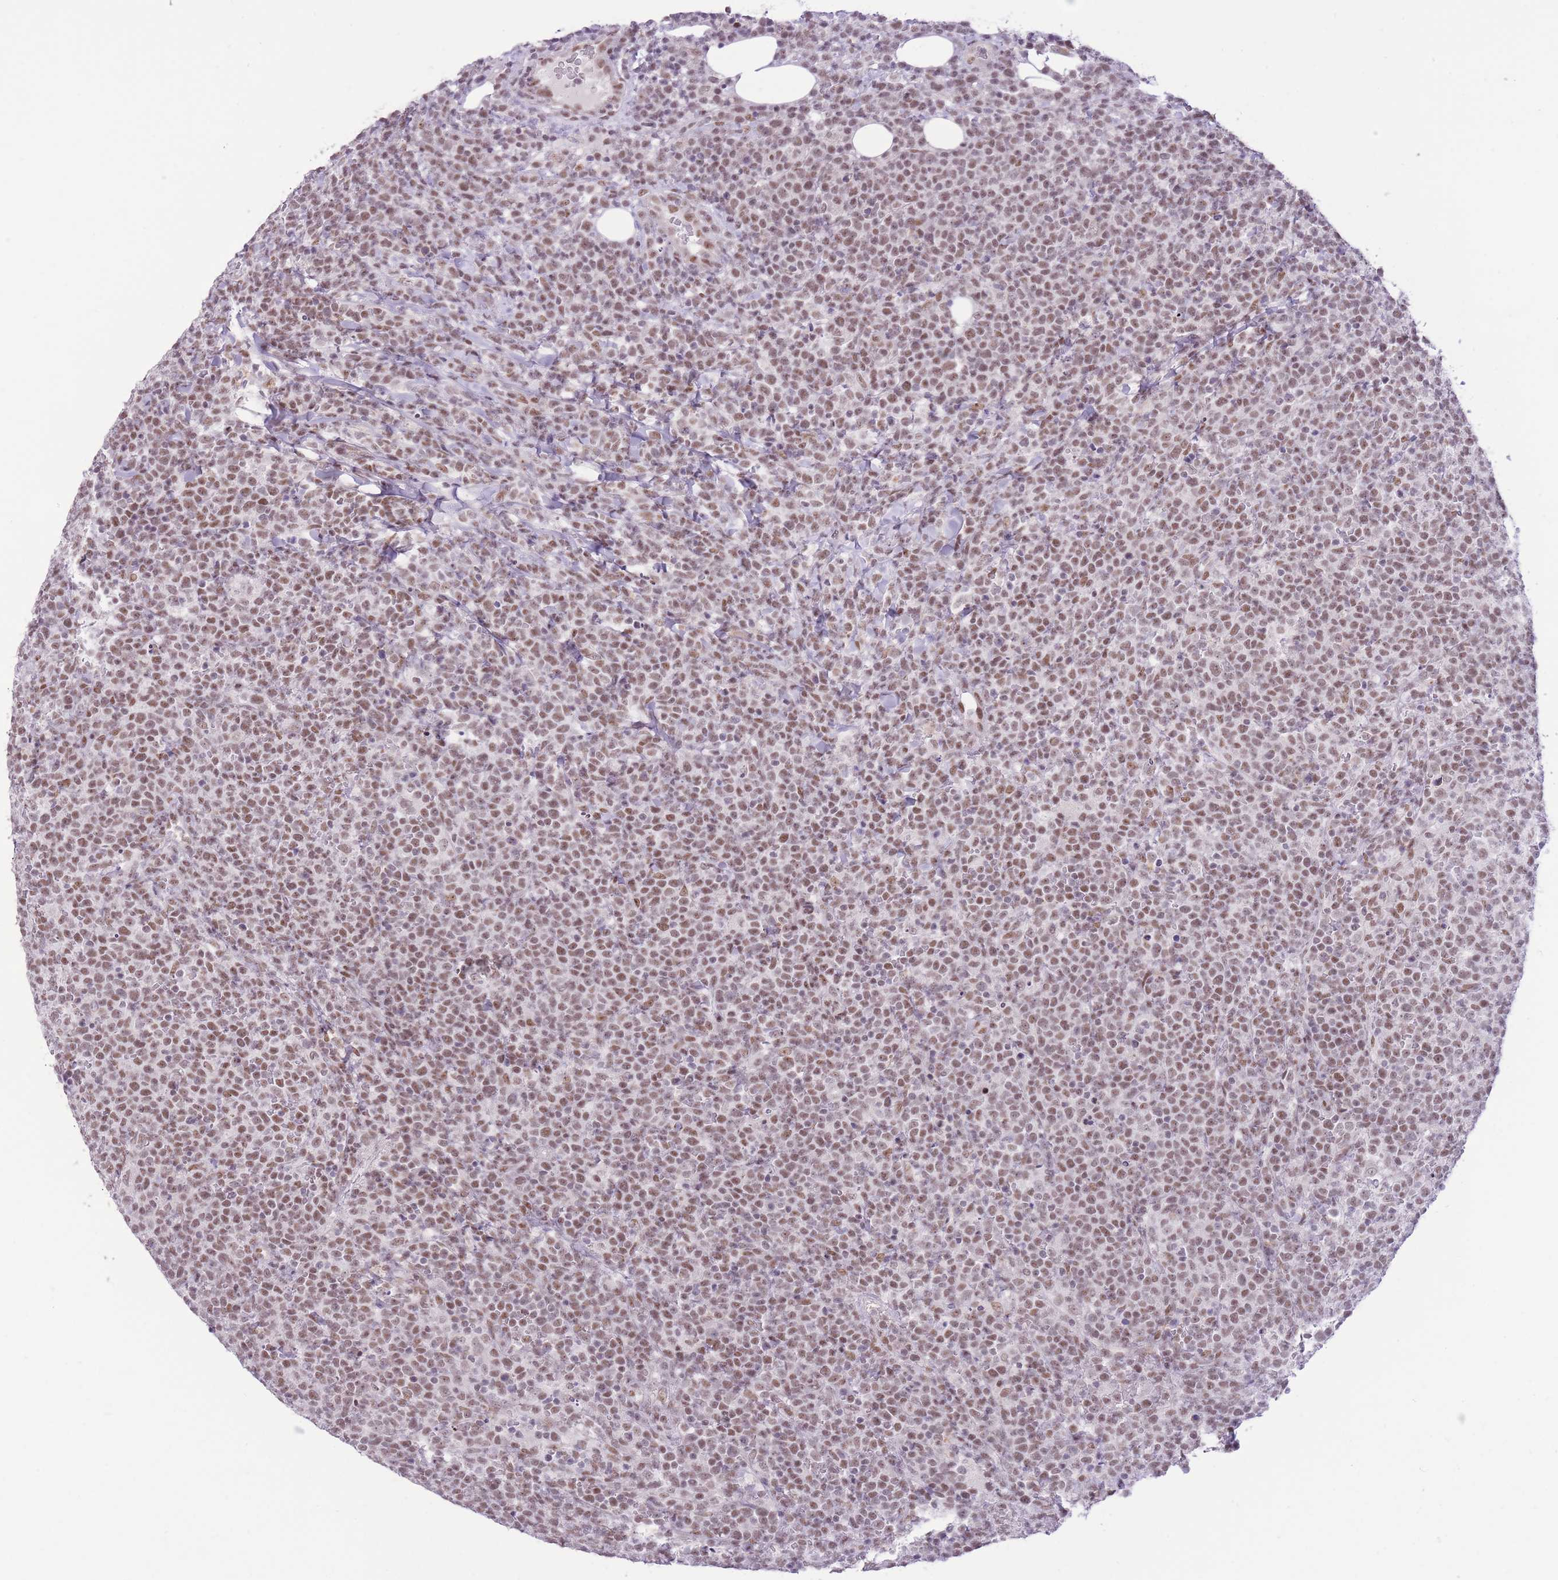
{"staining": {"intensity": "moderate", "quantity": ">75%", "location": "nuclear"}, "tissue": "lymphoma", "cell_type": "Tumor cells", "image_type": "cancer", "snomed": [{"axis": "morphology", "description": "Malignant lymphoma, non-Hodgkin's type, High grade"}, {"axis": "topography", "description": "Lymph node"}], "caption": "IHC of human lymphoma demonstrates medium levels of moderate nuclear expression in approximately >75% of tumor cells.", "gene": "ZBED5", "patient": {"sex": "male", "age": 61}}